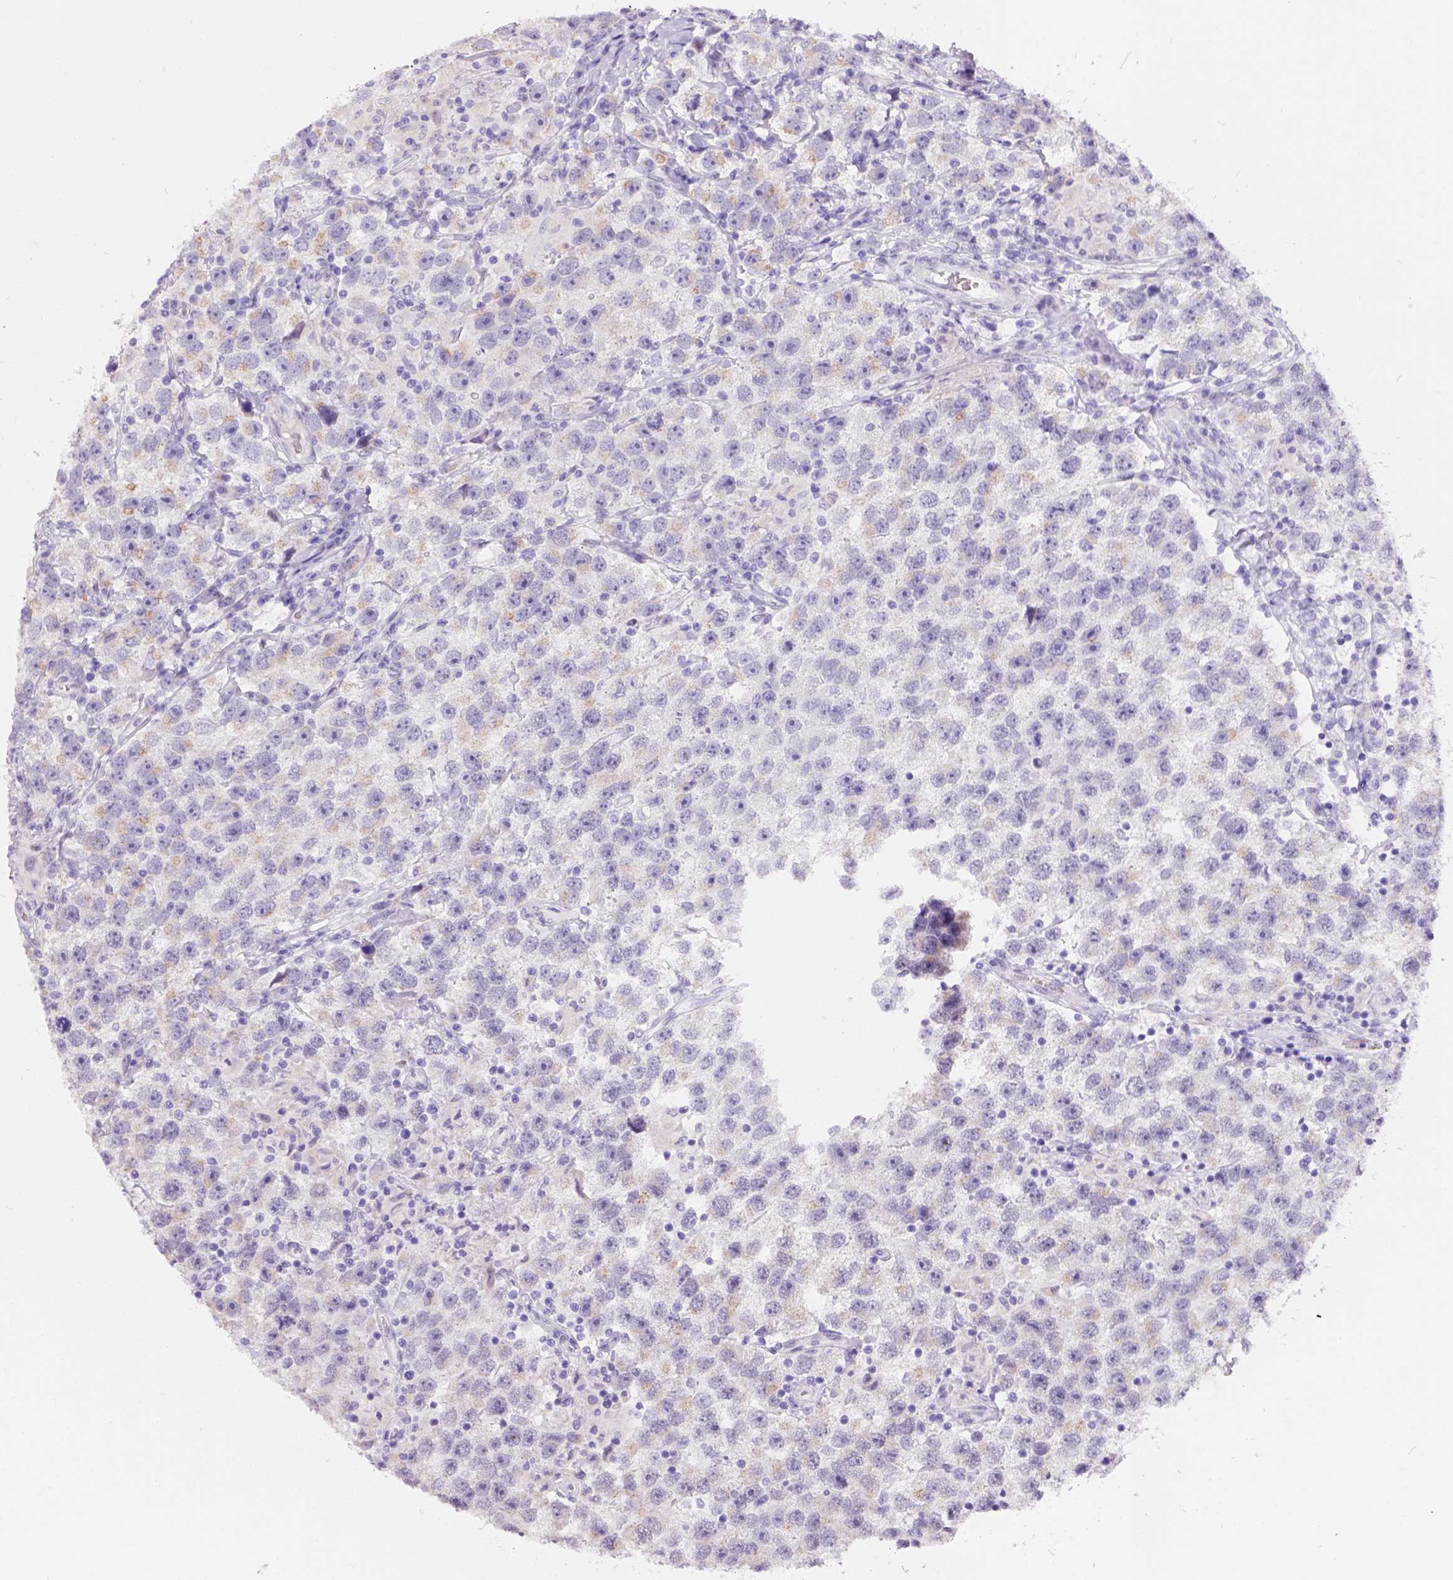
{"staining": {"intensity": "weak", "quantity": ">75%", "location": "cytoplasmic/membranous"}, "tissue": "testis cancer", "cell_type": "Tumor cells", "image_type": "cancer", "snomed": [{"axis": "morphology", "description": "Seminoma, NOS"}, {"axis": "topography", "description": "Testis"}], "caption": "Weak cytoplasmic/membranous expression is identified in approximately >75% of tumor cells in seminoma (testis).", "gene": "PHF7", "patient": {"sex": "male", "age": 26}}